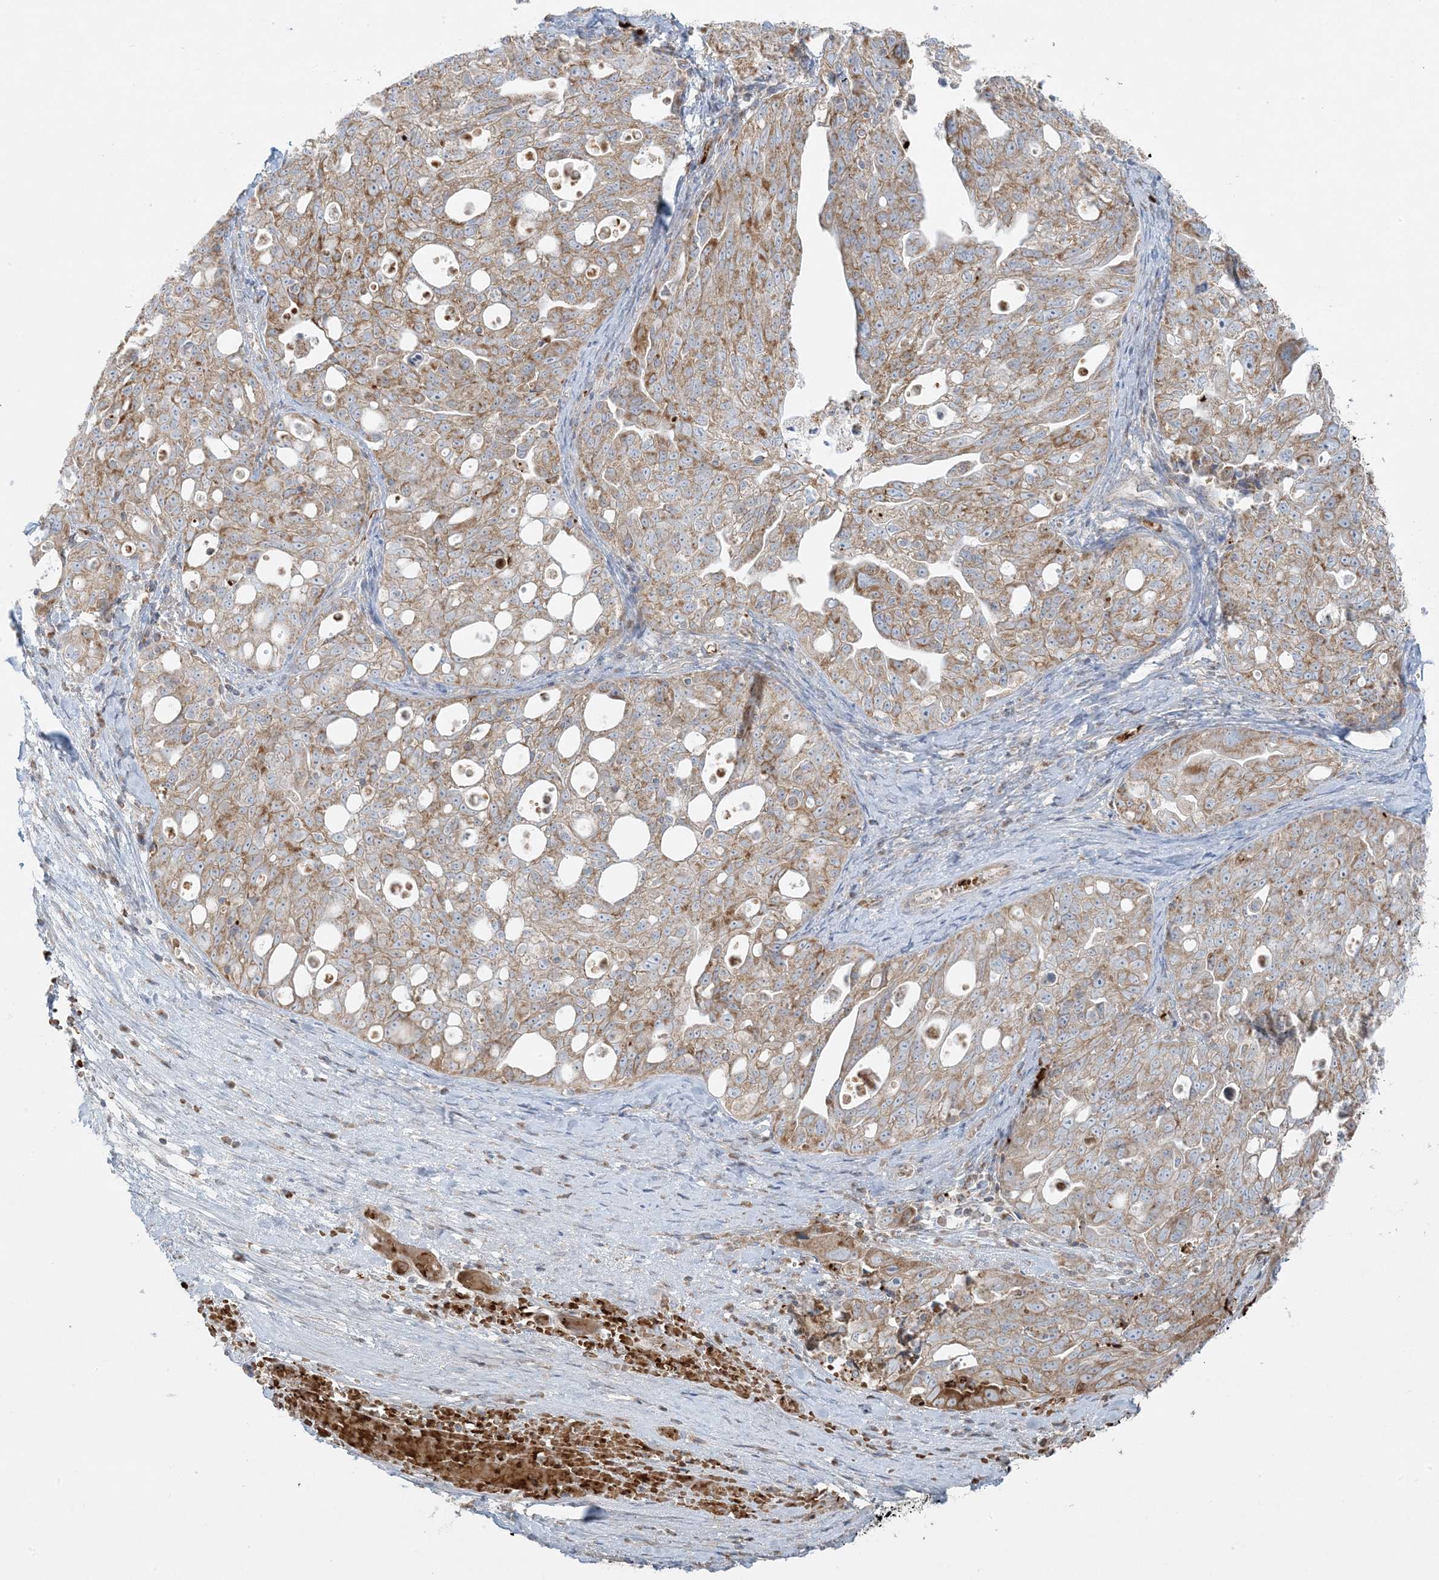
{"staining": {"intensity": "moderate", "quantity": ">75%", "location": "cytoplasmic/membranous"}, "tissue": "ovarian cancer", "cell_type": "Tumor cells", "image_type": "cancer", "snomed": [{"axis": "morphology", "description": "Carcinoma, NOS"}, {"axis": "morphology", "description": "Cystadenocarcinoma, serous, NOS"}, {"axis": "topography", "description": "Ovary"}], "caption": "Protein analysis of ovarian cancer tissue exhibits moderate cytoplasmic/membranous positivity in approximately >75% of tumor cells.", "gene": "PIK3R4", "patient": {"sex": "female", "age": 69}}